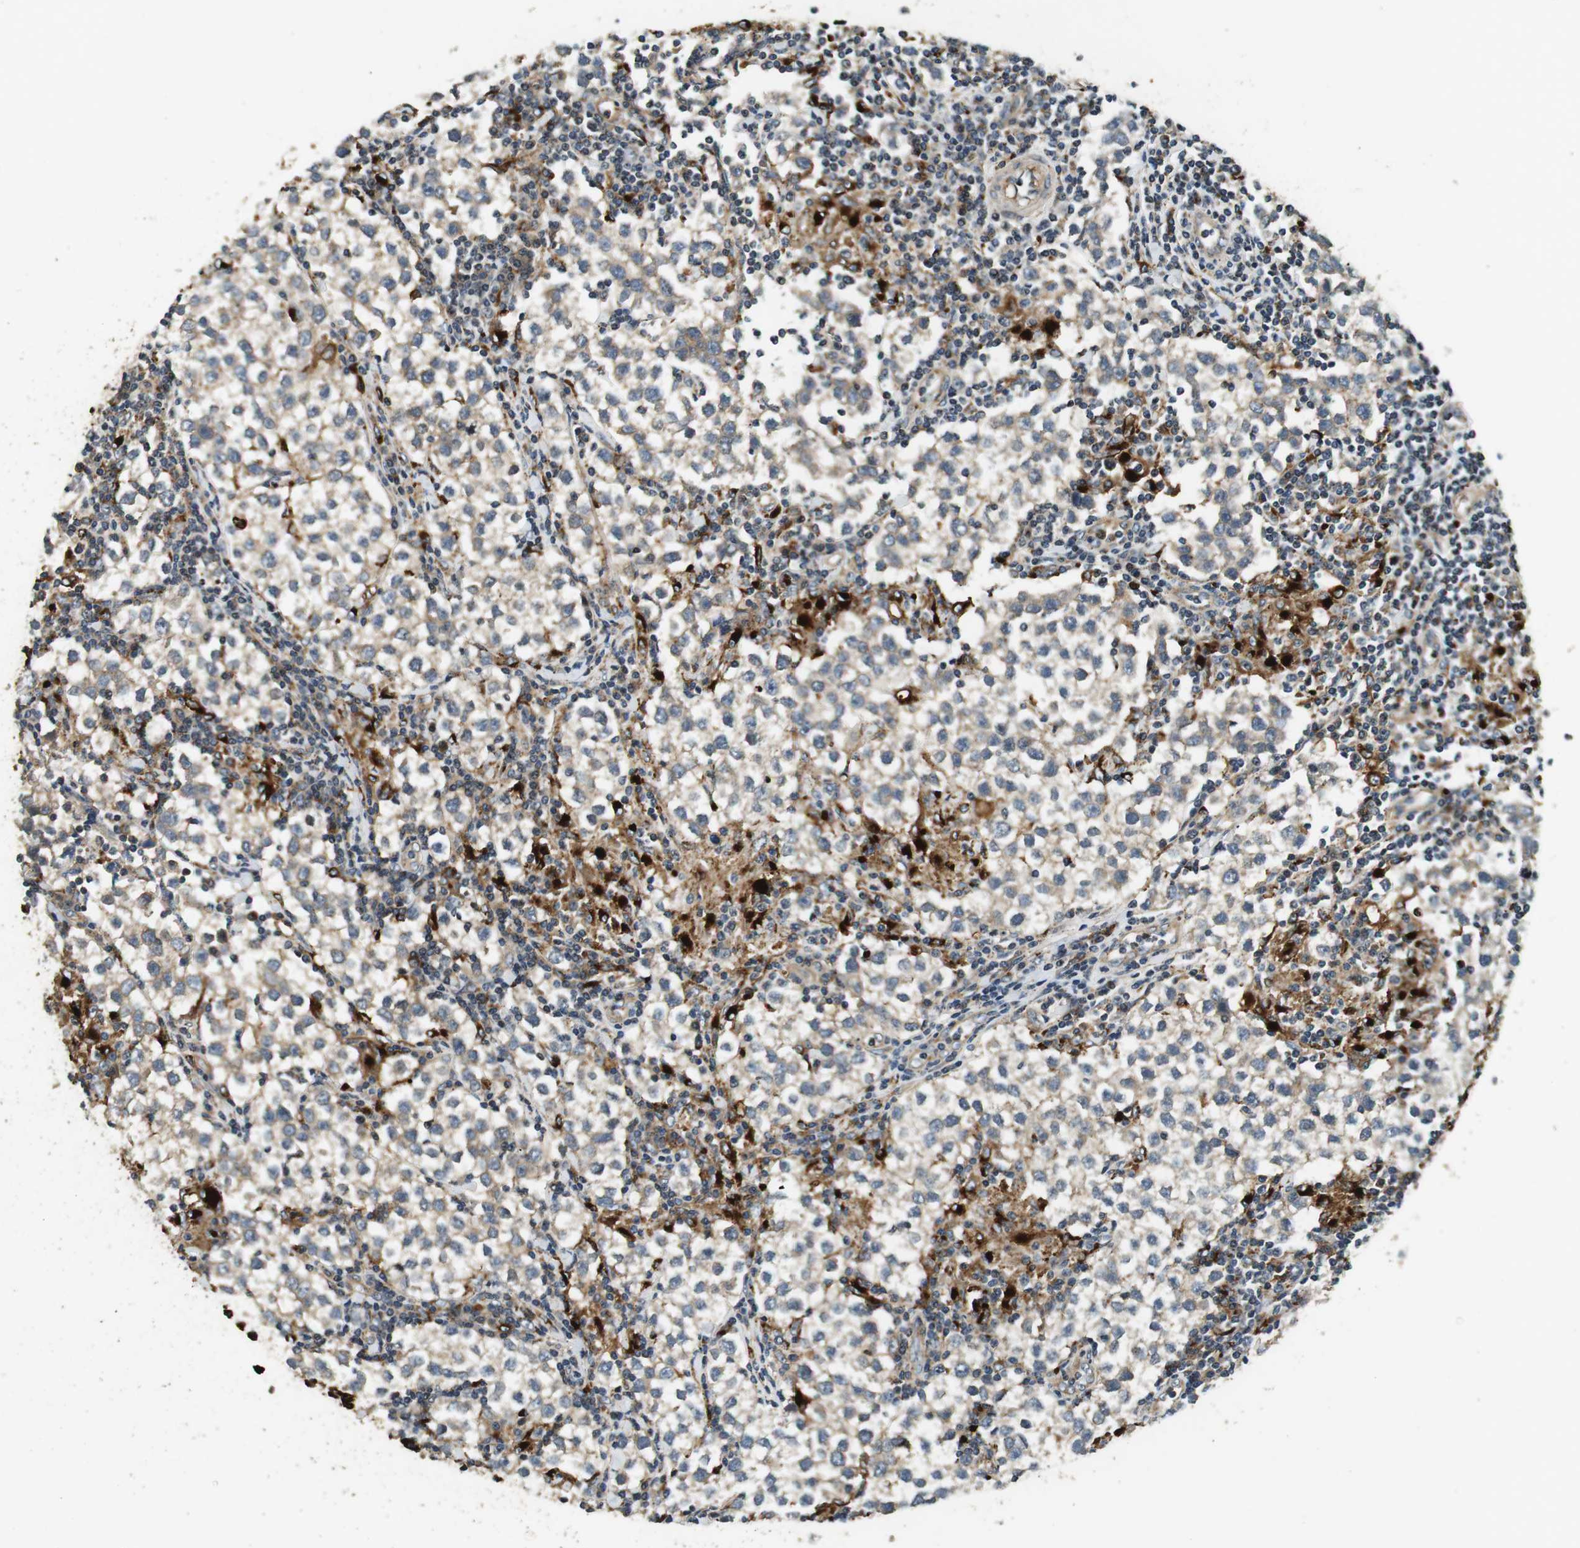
{"staining": {"intensity": "weak", "quantity": "25%-75%", "location": "cytoplasmic/membranous"}, "tissue": "testis cancer", "cell_type": "Tumor cells", "image_type": "cancer", "snomed": [{"axis": "morphology", "description": "Seminoma, NOS"}, {"axis": "morphology", "description": "Carcinoma, Embryonal, NOS"}, {"axis": "topography", "description": "Testis"}], "caption": "An IHC photomicrograph of tumor tissue is shown. Protein staining in brown highlights weak cytoplasmic/membranous positivity in testis cancer within tumor cells.", "gene": "TXNRD1", "patient": {"sex": "male", "age": 36}}